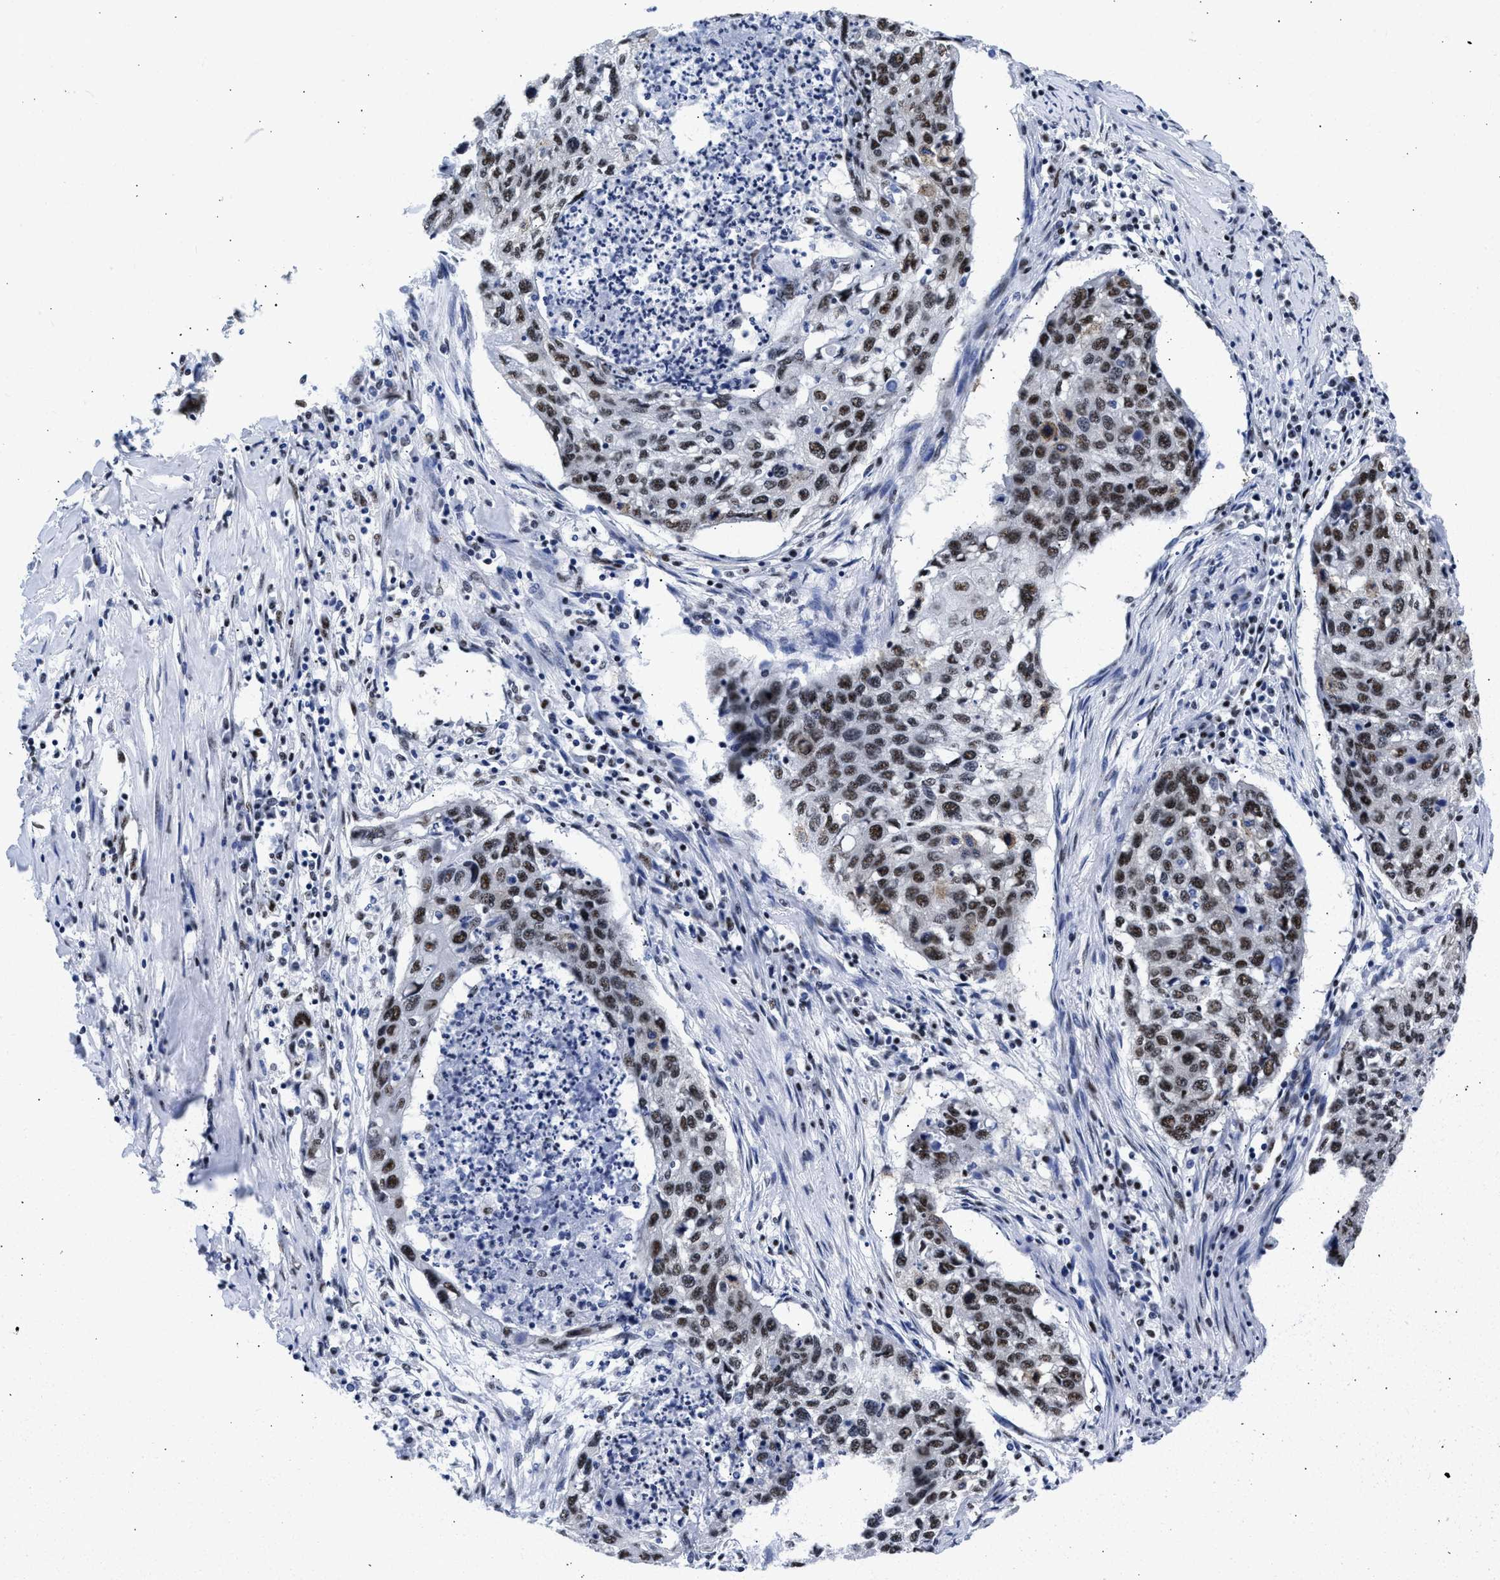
{"staining": {"intensity": "moderate", "quantity": ">75%", "location": "nuclear"}, "tissue": "lung cancer", "cell_type": "Tumor cells", "image_type": "cancer", "snomed": [{"axis": "morphology", "description": "Squamous cell carcinoma, NOS"}, {"axis": "topography", "description": "Lung"}], "caption": "IHC micrograph of neoplastic tissue: human squamous cell carcinoma (lung) stained using immunohistochemistry demonstrates medium levels of moderate protein expression localized specifically in the nuclear of tumor cells, appearing as a nuclear brown color.", "gene": "RBM8A", "patient": {"sex": "female", "age": 63}}